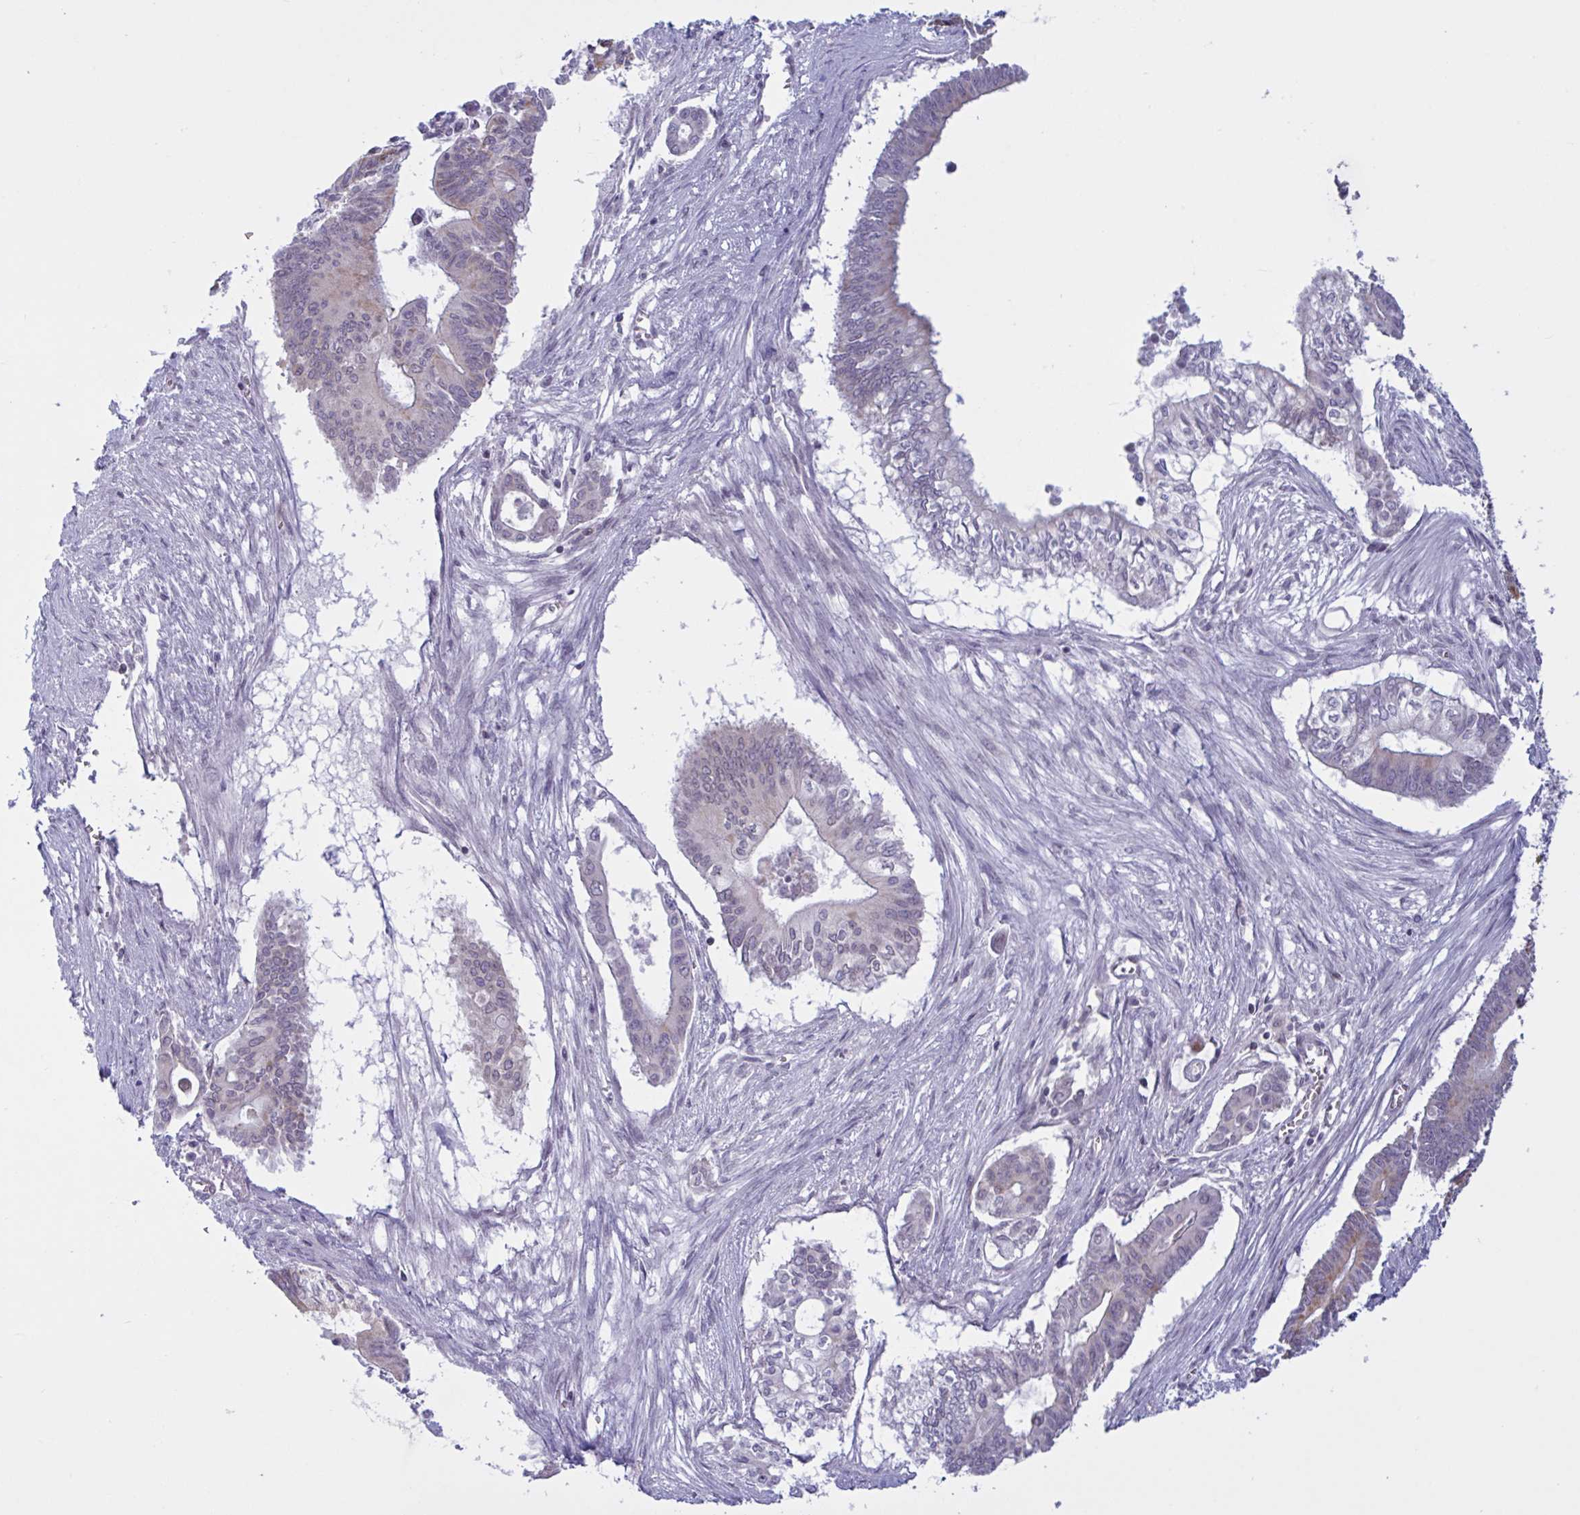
{"staining": {"intensity": "weak", "quantity": "<25%", "location": "cytoplasmic/membranous"}, "tissue": "pancreatic cancer", "cell_type": "Tumor cells", "image_type": "cancer", "snomed": [{"axis": "morphology", "description": "Adenocarcinoma, NOS"}, {"axis": "topography", "description": "Pancreas"}], "caption": "This is a histopathology image of immunohistochemistry (IHC) staining of pancreatic cancer, which shows no expression in tumor cells.", "gene": "TANK", "patient": {"sex": "male", "age": 68}}